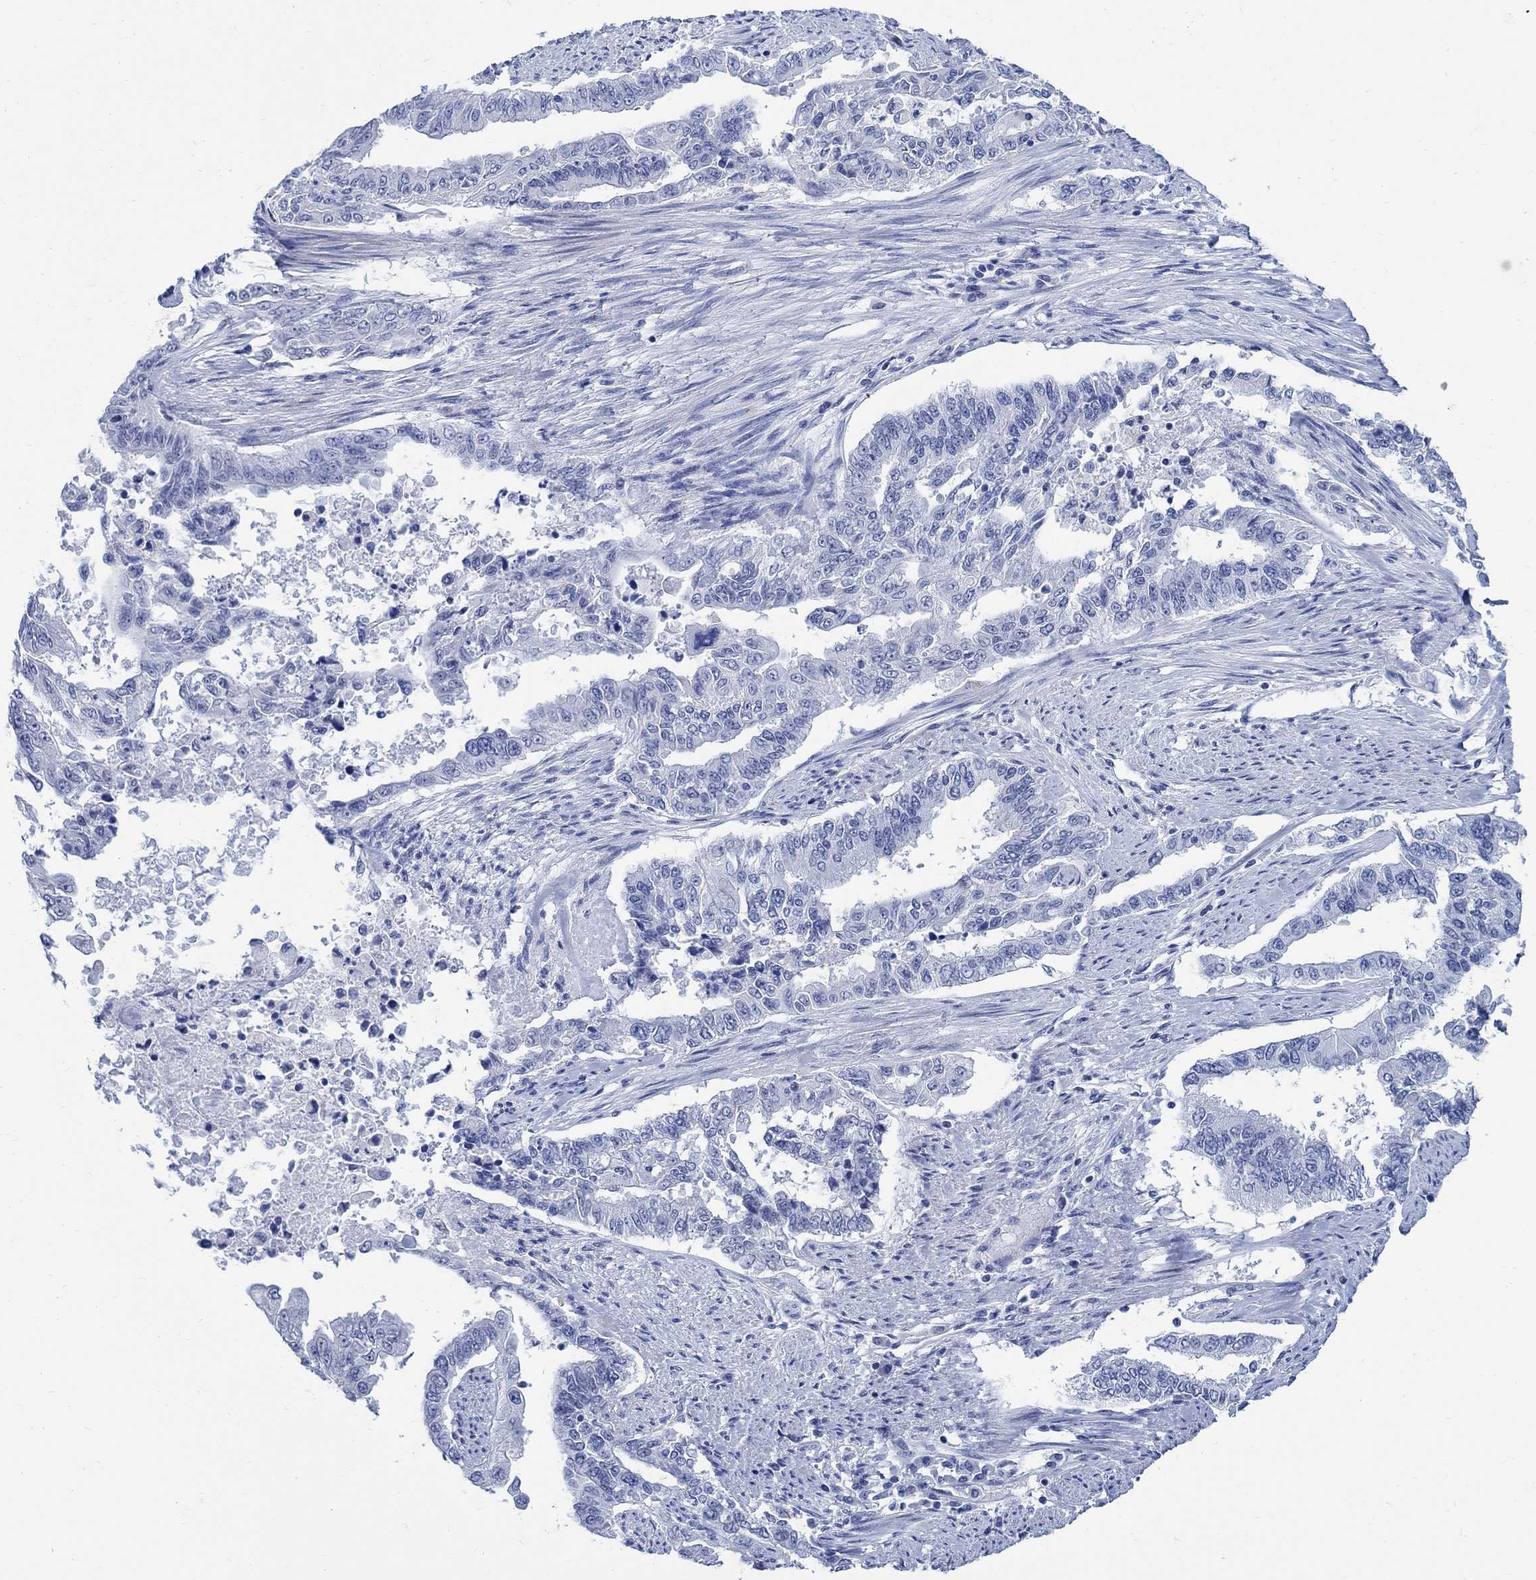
{"staining": {"intensity": "negative", "quantity": "none", "location": "none"}, "tissue": "endometrial cancer", "cell_type": "Tumor cells", "image_type": "cancer", "snomed": [{"axis": "morphology", "description": "Adenocarcinoma, NOS"}, {"axis": "topography", "description": "Uterus"}], "caption": "This is an IHC micrograph of human adenocarcinoma (endometrial). There is no positivity in tumor cells.", "gene": "CAMK2N1", "patient": {"sex": "female", "age": 59}}